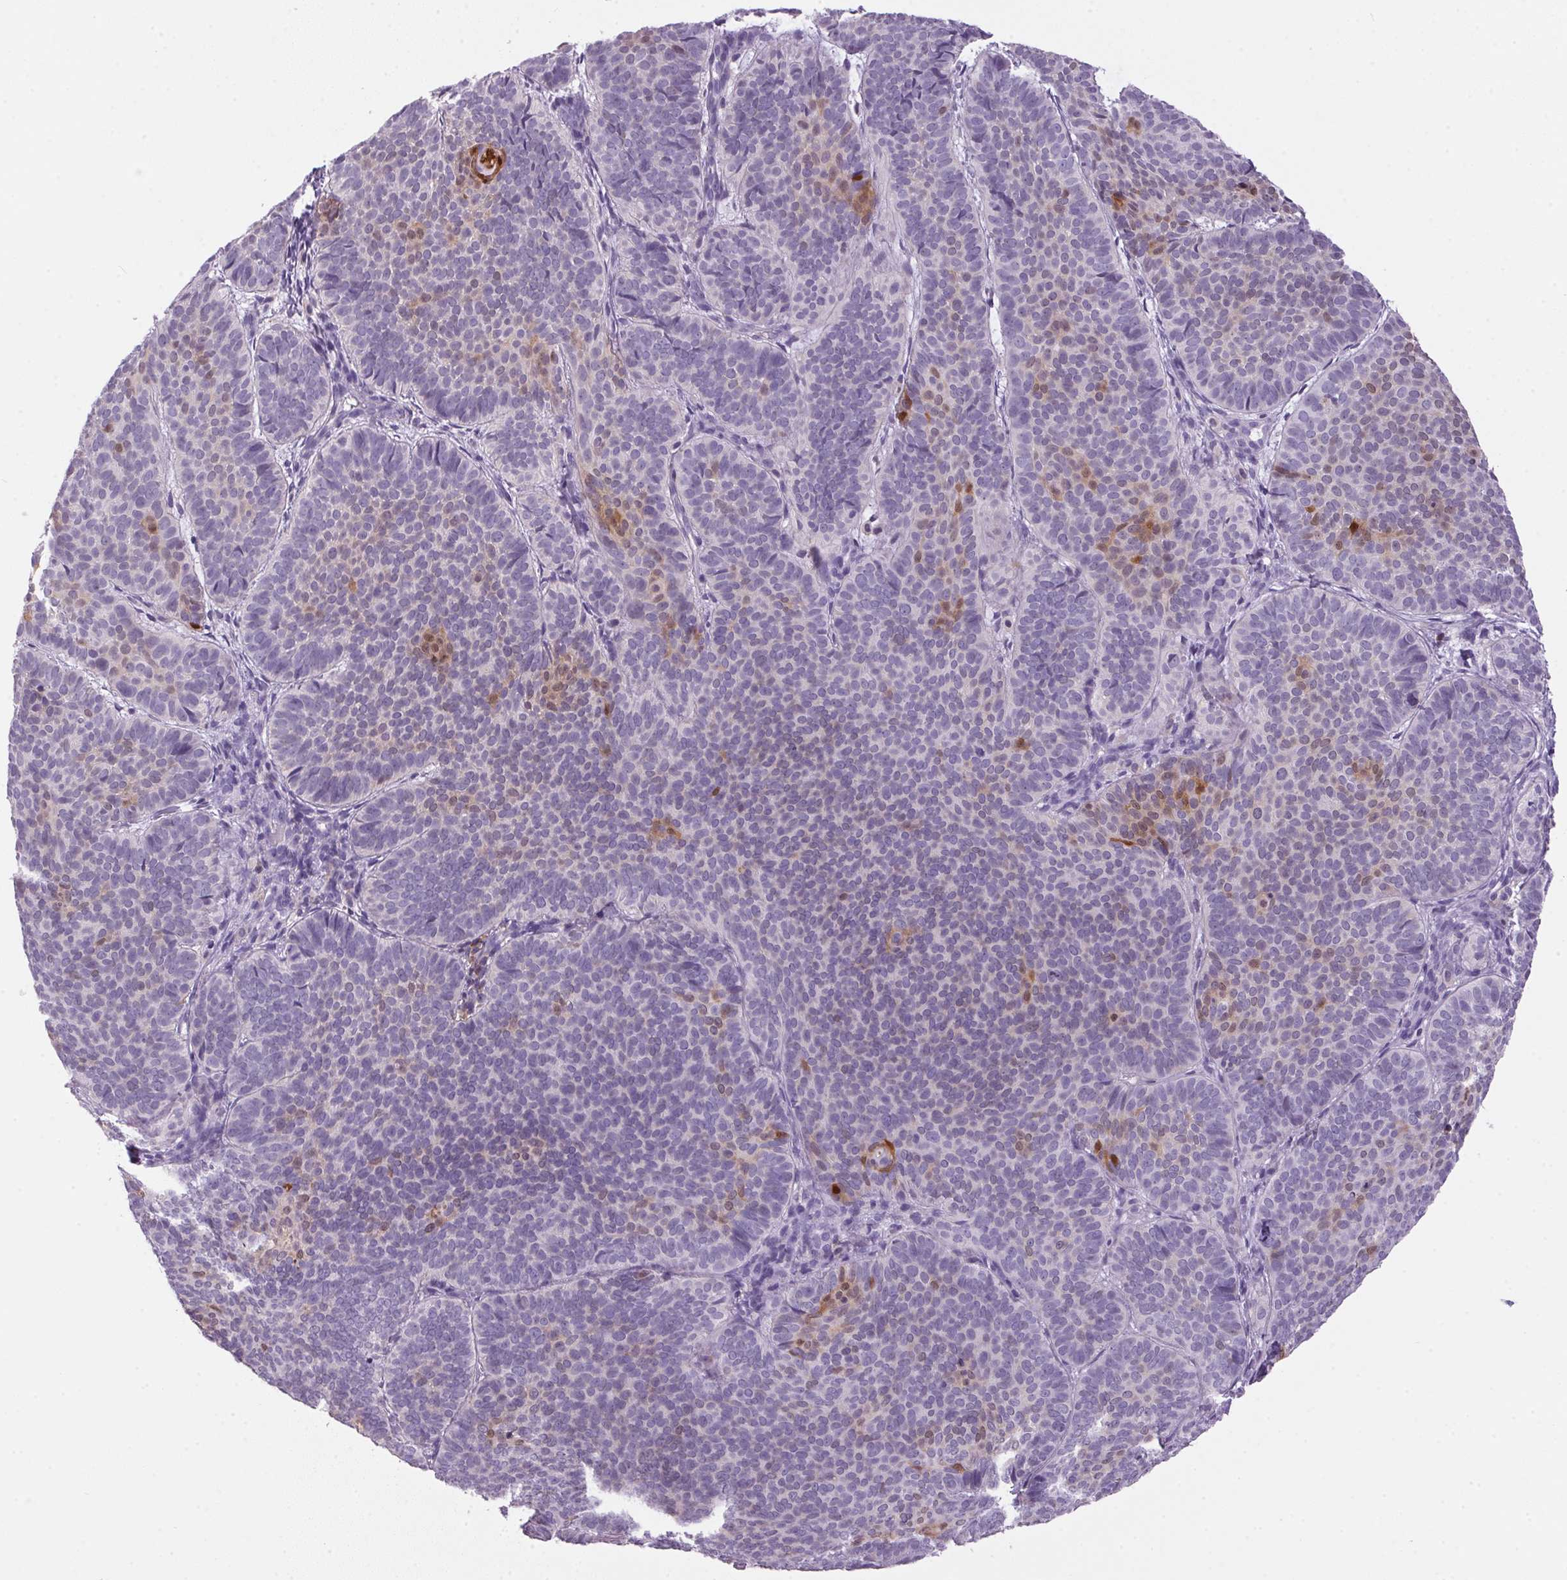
{"staining": {"intensity": "weak", "quantity": "<25%", "location": "cytoplasmic/membranous,nuclear"}, "tissue": "skin cancer", "cell_type": "Tumor cells", "image_type": "cancer", "snomed": [{"axis": "morphology", "description": "Basal cell carcinoma"}, {"axis": "topography", "description": "Skin"}], "caption": "Immunohistochemistry image of neoplastic tissue: human skin cancer stained with DAB shows no significant protein positivity in tumor cells.", "gene": "S100A2", "patient": {"sex": "male", "age": 57}}